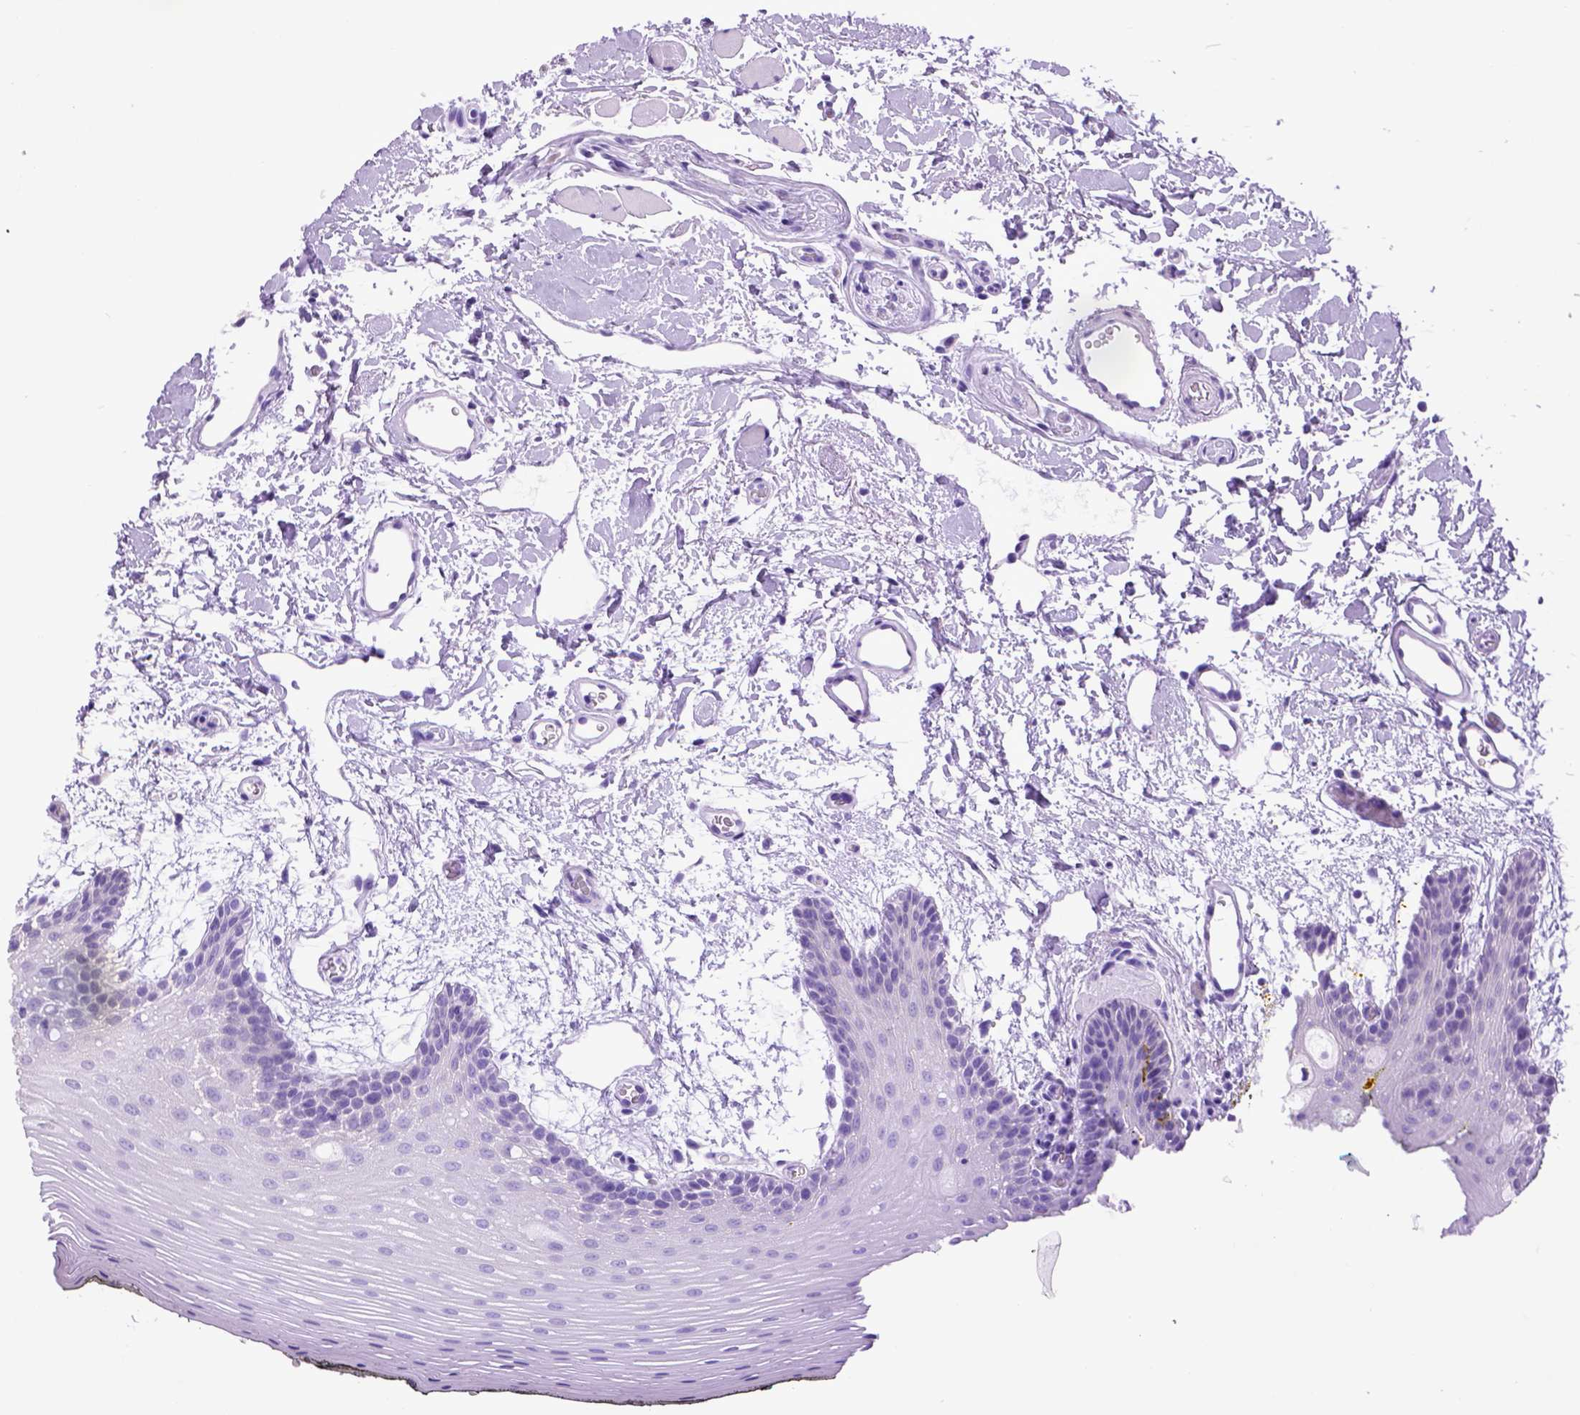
{"staining": {"intensity": "moderate", "quantity": "<25%", "location": "cytoplasmic/membranous"}, "tissue": "oral mucosa", "cell_type": "Squamous epithelial cells", "image_type": "normal", "snomed": [{"axis": "morphology", "description": "Normal tissue, NOS"}, {"axis": "topography", "description": "Oral tissue"}, {"axis": "topography", "description": "Head-Neck"}], "caption": "Oral mucosa stained with immunohistochemistry (IHC) displays moderate cytoplasmic/membranous expression in about <25% of squamous epithelial cells. (brown staining indicates protein expression, while blue staining denotes nuclei).", "gene": "CDH1", "patient": {"sex": "male", "age": 65}}